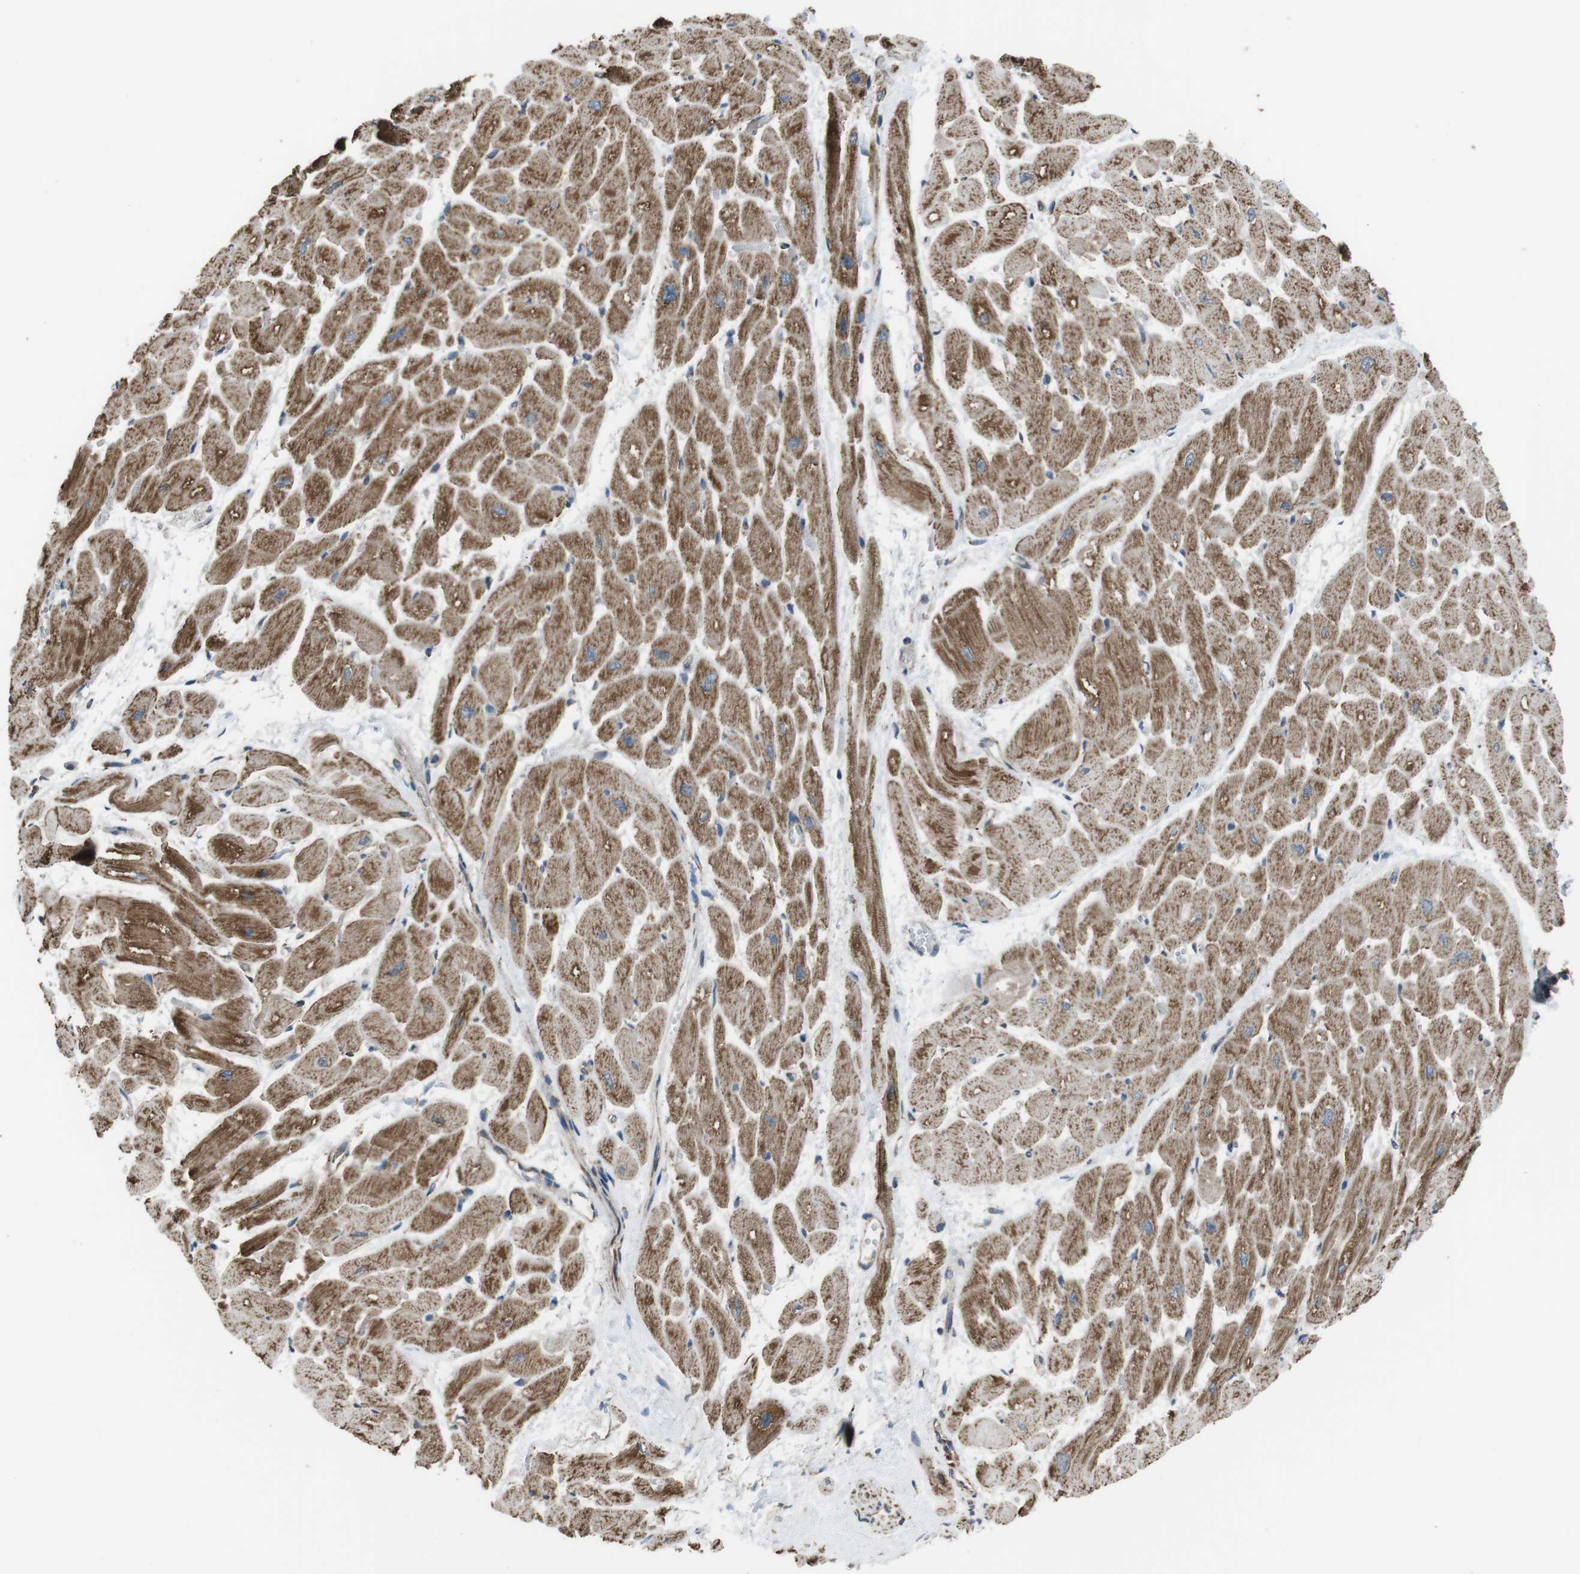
{"staining": {"intensity": "moderate", "quantity": ">75%", "location": "cytoplasmic/membranous"}, "tissue": "heart muscle", "cell_type": "Cardiomyocytes", "image_type": "normal", "snomed": [{"axis": "morphology", "description": "Normal tissue, NOS"}, {"axis": "topography", "description": "Heart"}], "caption": "An image of heart muscle stained for a protein demonstrates moderate cytoplasmic/membranous brown staining in cardiomyocytes. The staining is performed using DAB brown chromogen to label protein expression. The nuclei are counter-stained blue using hematoxylin.", "gene": "GIMAP8", "patient": {"sex": "male", "age": 45}}